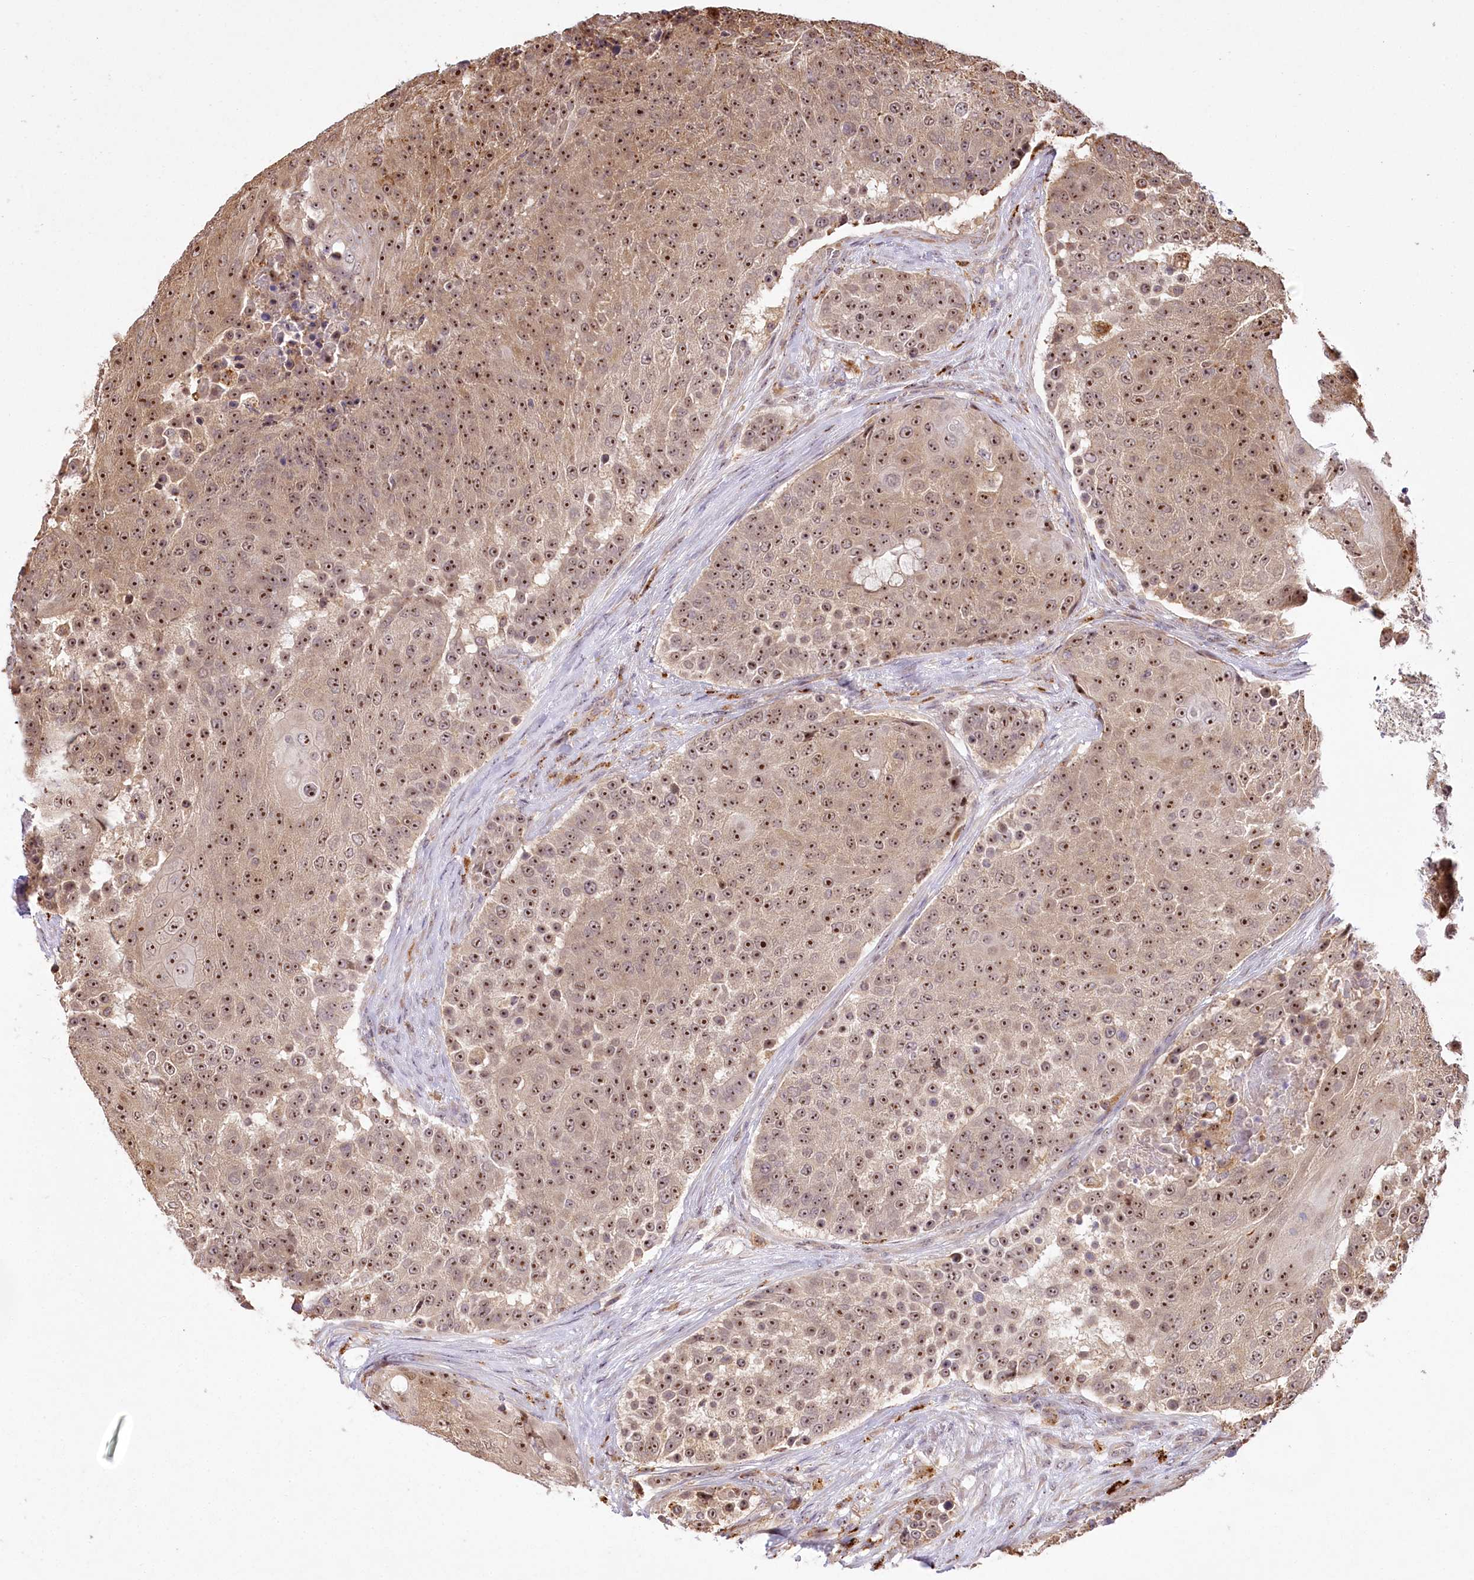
{"staining": {"intensity": "moderate", "quantity": ">75%", "location": "cytoplasmic/membranous,nuclear"}, "tissue": "urothelial cancer", "cell_type": "Tumor cells", "image_type": "cancer", "snomed": [{"axis": "morphology", "description": "Urothelial carcinoma, High grade"}, {"axis": "topography", "description": "Urinary bladder"}], "caption": "Tumor cells demonstrate medium levels of moderate cytoplasmic/membranous and nuclear expression in approximately >75% of cells in high-grade urothelial carcinoma.", "gene": "SERGEF", "patient": {"sex": "female", "age": 63}}